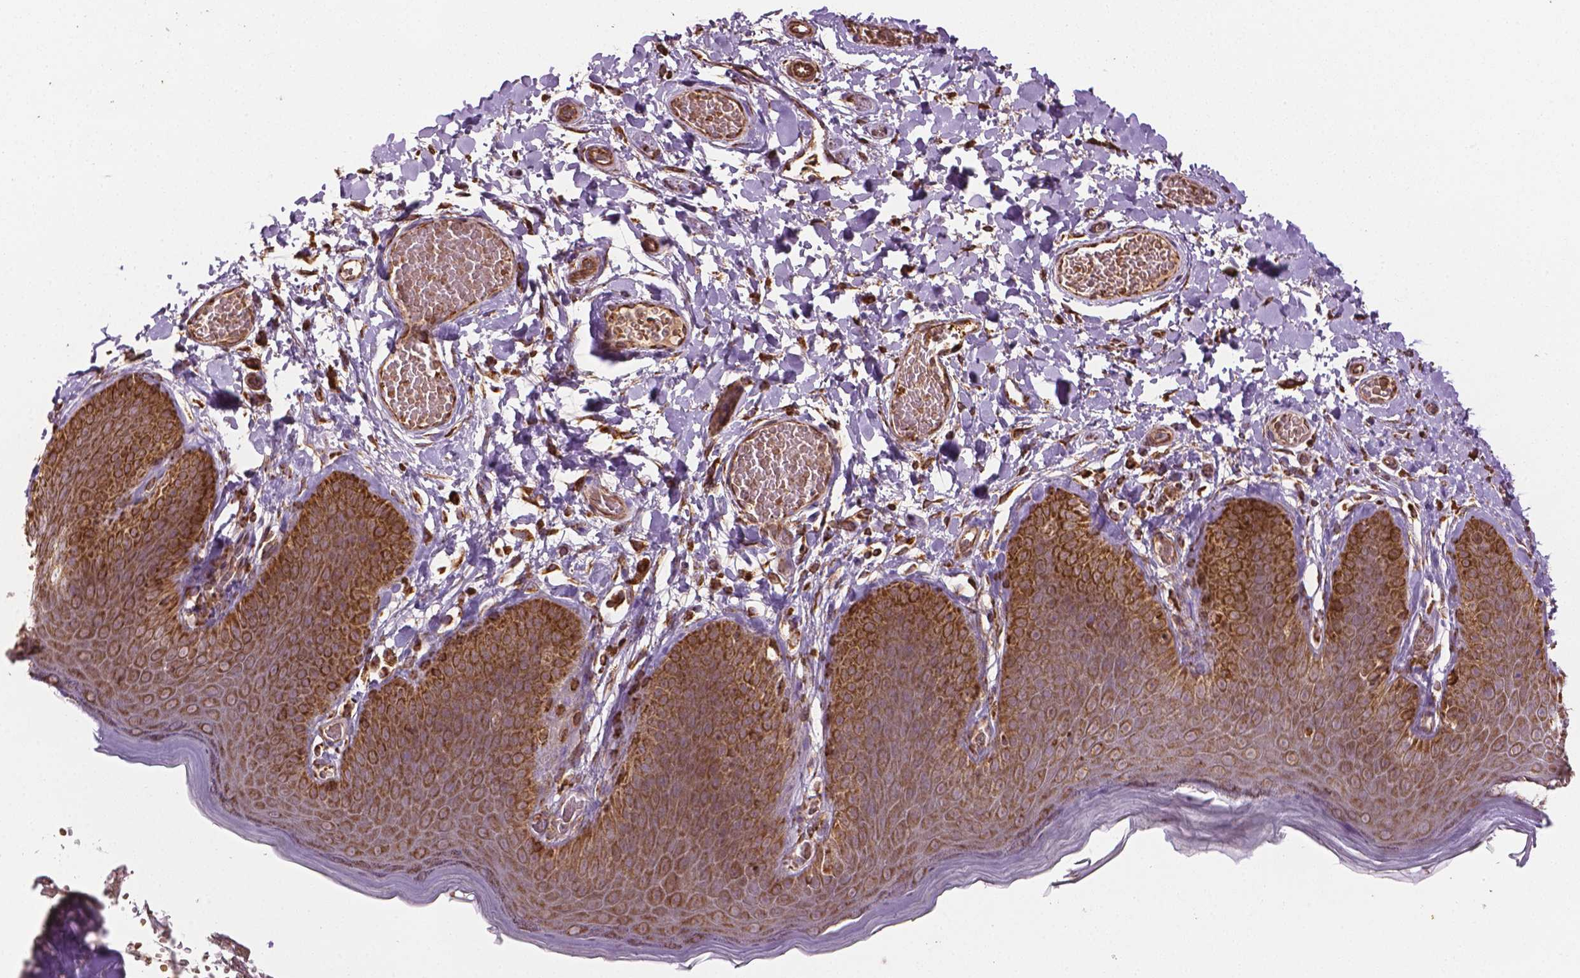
{"staining": {"intensity": "moderate", "quantity": ">75%", "location": "cytoplasmic/membranous"}, "tissue": "skin", "cell_type": "Epidermal cells", "image_type": "normal", "snomed": [{"axis": "morphology", "description": "Normal tissue, NOS"}, {"axis": "topography", "description": "Anal"}], "caption": "Protein staining demonstrates moderate cytoplasmic/membranous expression in approximately >75% of epidermal cells in normal skin. (Stains: DAB (3,3'-diaminobenzidine) in brown, nuclei in blue, Microscopy: brightfield microscopy at high magnification).", "gene": "HS3ST3A1", "patient": {"sex": "male", "age": 53}}